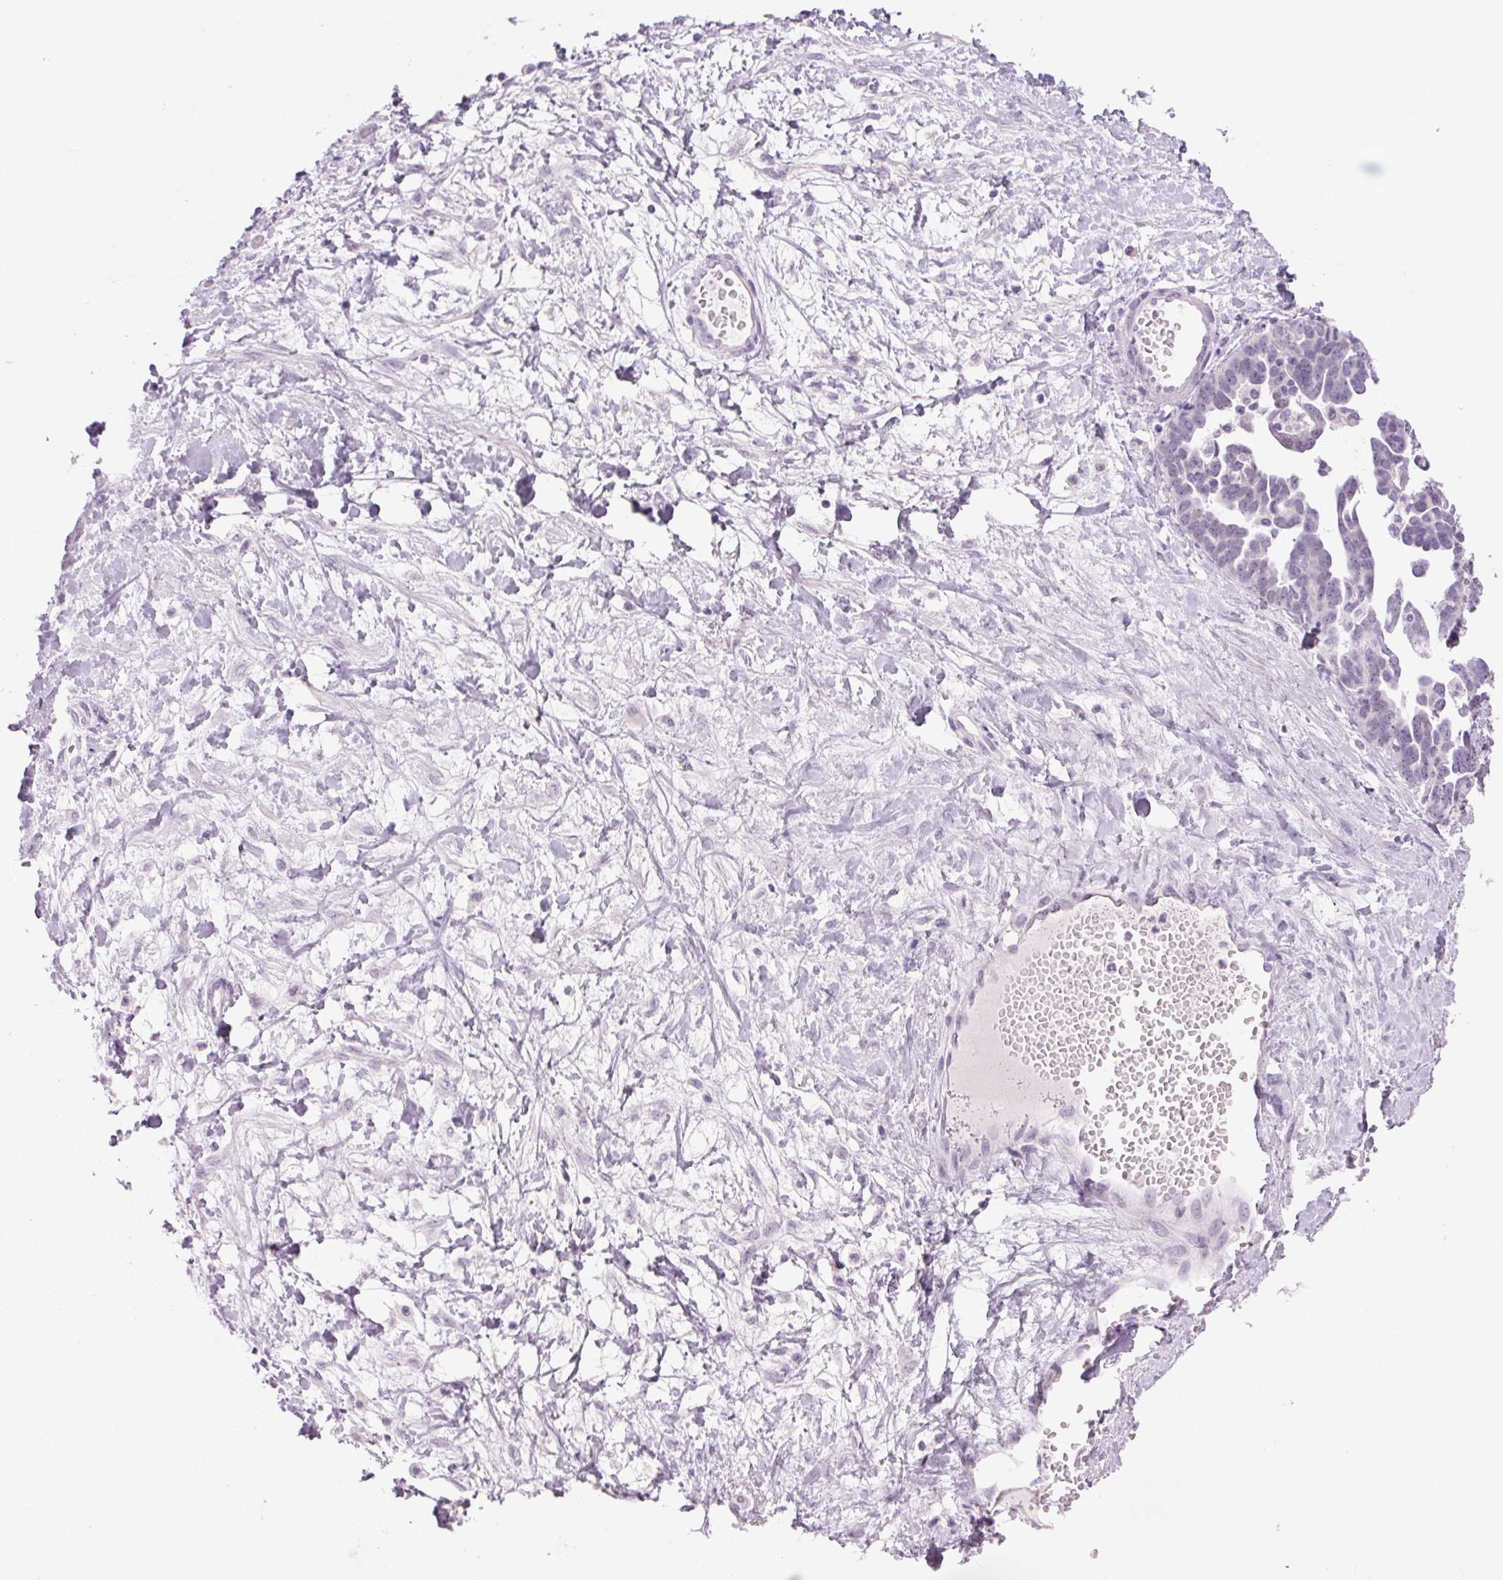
{"staining": {"intensity": "moderate", "quantity": "<25%", "location": "nuclear"}, "tissue": "ovarian cancer", "cell_type": "Tumor cells", "image_type": "cancer", "snomed": [{"axis": "morphology", "description": "Cystadenocarcinoma, serous, NOS"}, {"axis": "topography", "description": "Ovary"}], "caption": "Immunohistochemistry (IHC) staining of ovarian serous cystadenocarcinoma, which exhibits low levels of moderate nuclear positivity in about <25% of tumor cells indicating moderate nuclear protein staining. The staining was performed using DAB (3,3'-diaminobenzidine) (brown) for protein detection and nuclei were counterstained in hematoxylin (blue).", "gene": "SIX1", "patient": {"sex": "female", "age": 54}}